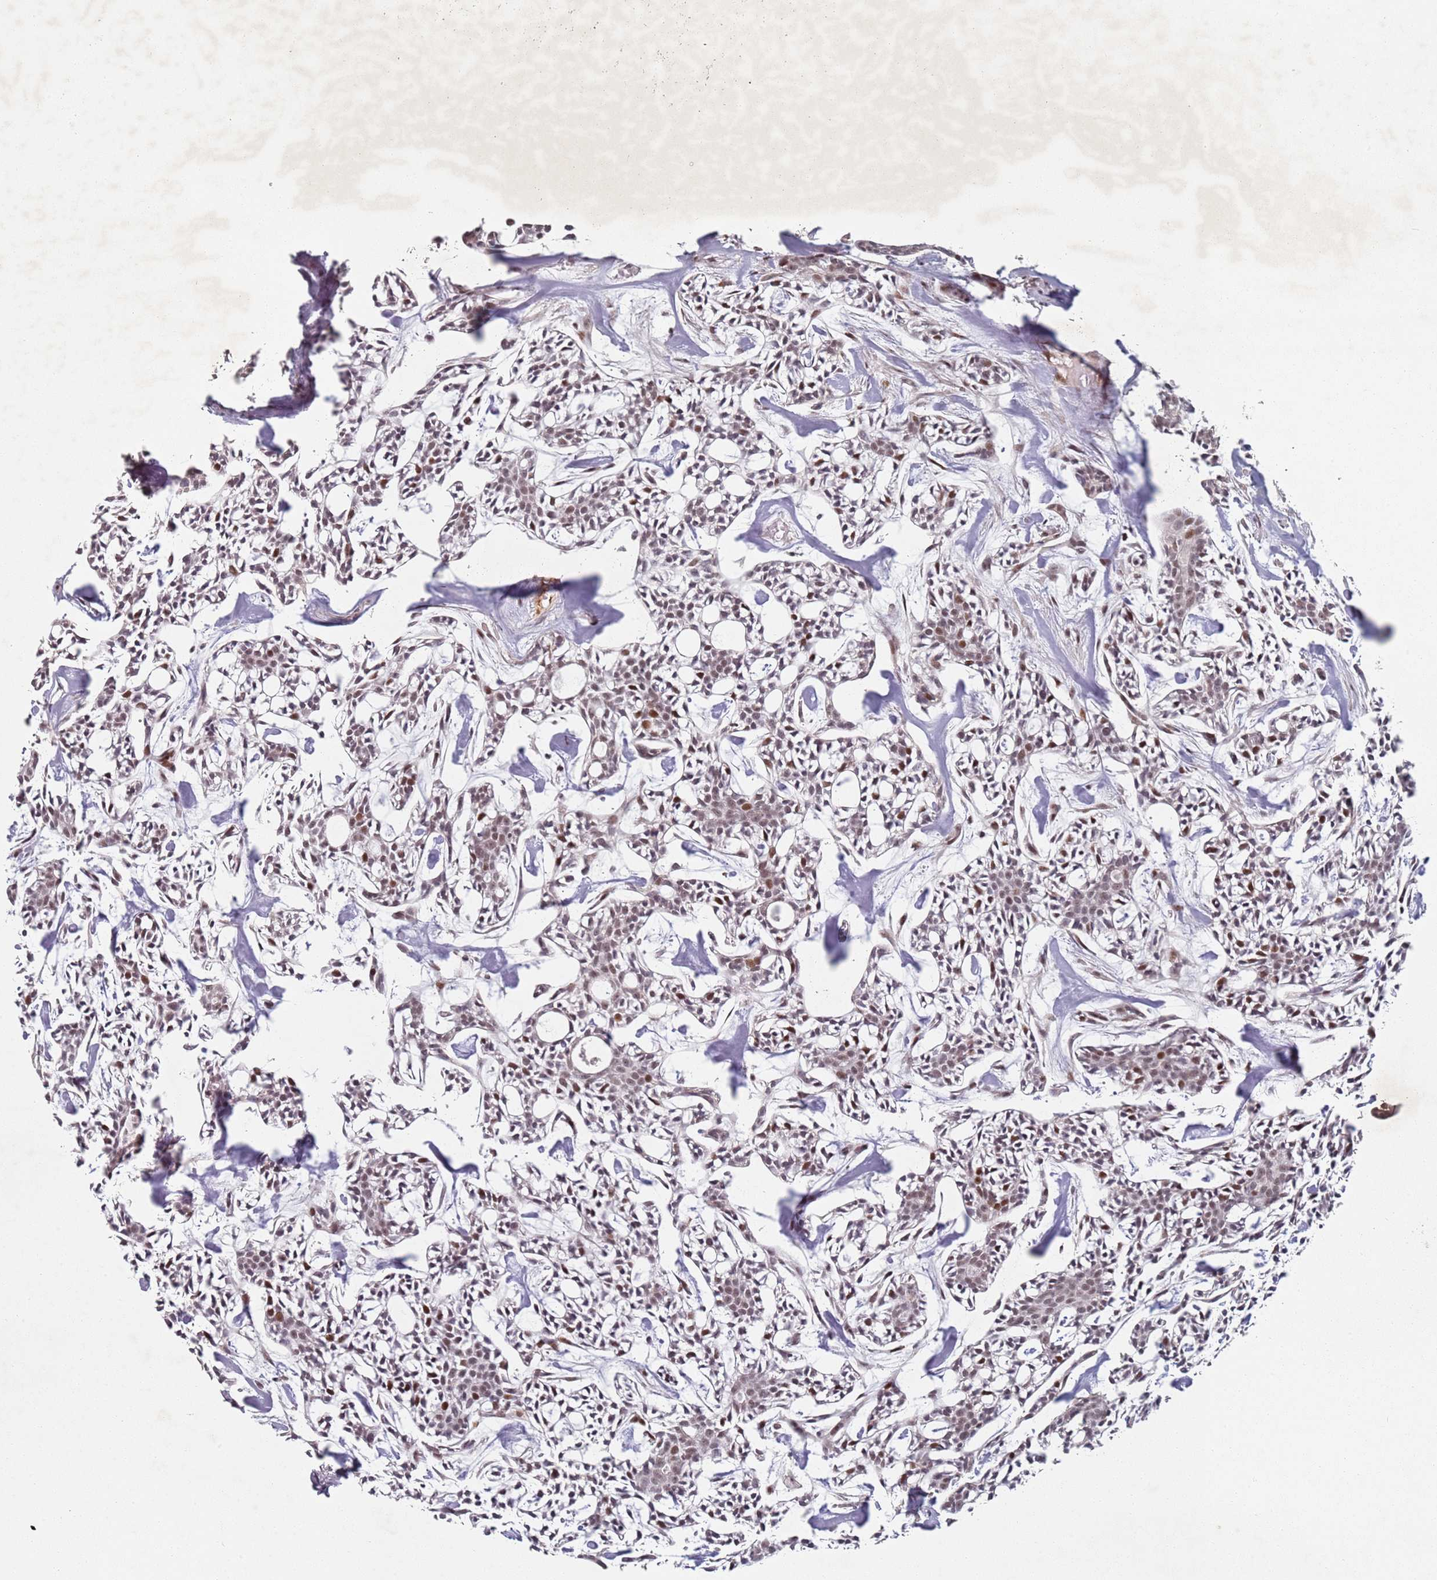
{"staining": {"intensity": "weak", "quantity": ">75%", "location": "nuclear"}, "tissue": "head and neck cancer", "cell_type": "Tumor cells", "image_type": "cancer", "snomed": [{"axis": "morphology", "description": "Adenocarcinoma, NOS"}, {"axis": "topography", "description": "Salivary gland"}, {"axis": "topography", "description": "Head-Neck"}], "caption": "Immunohistochemical staining of head and neck cancer (adenocarcinoma) displays low levels of weak nuclear expression in about >75% of tumor cells. The staining was performed using DAB, with brown indicating positive protein expression. Nuclei are stained blue with hematoxylin.", "gene": "ATF6B", "patient": {"sex": "male", "age": 55}}